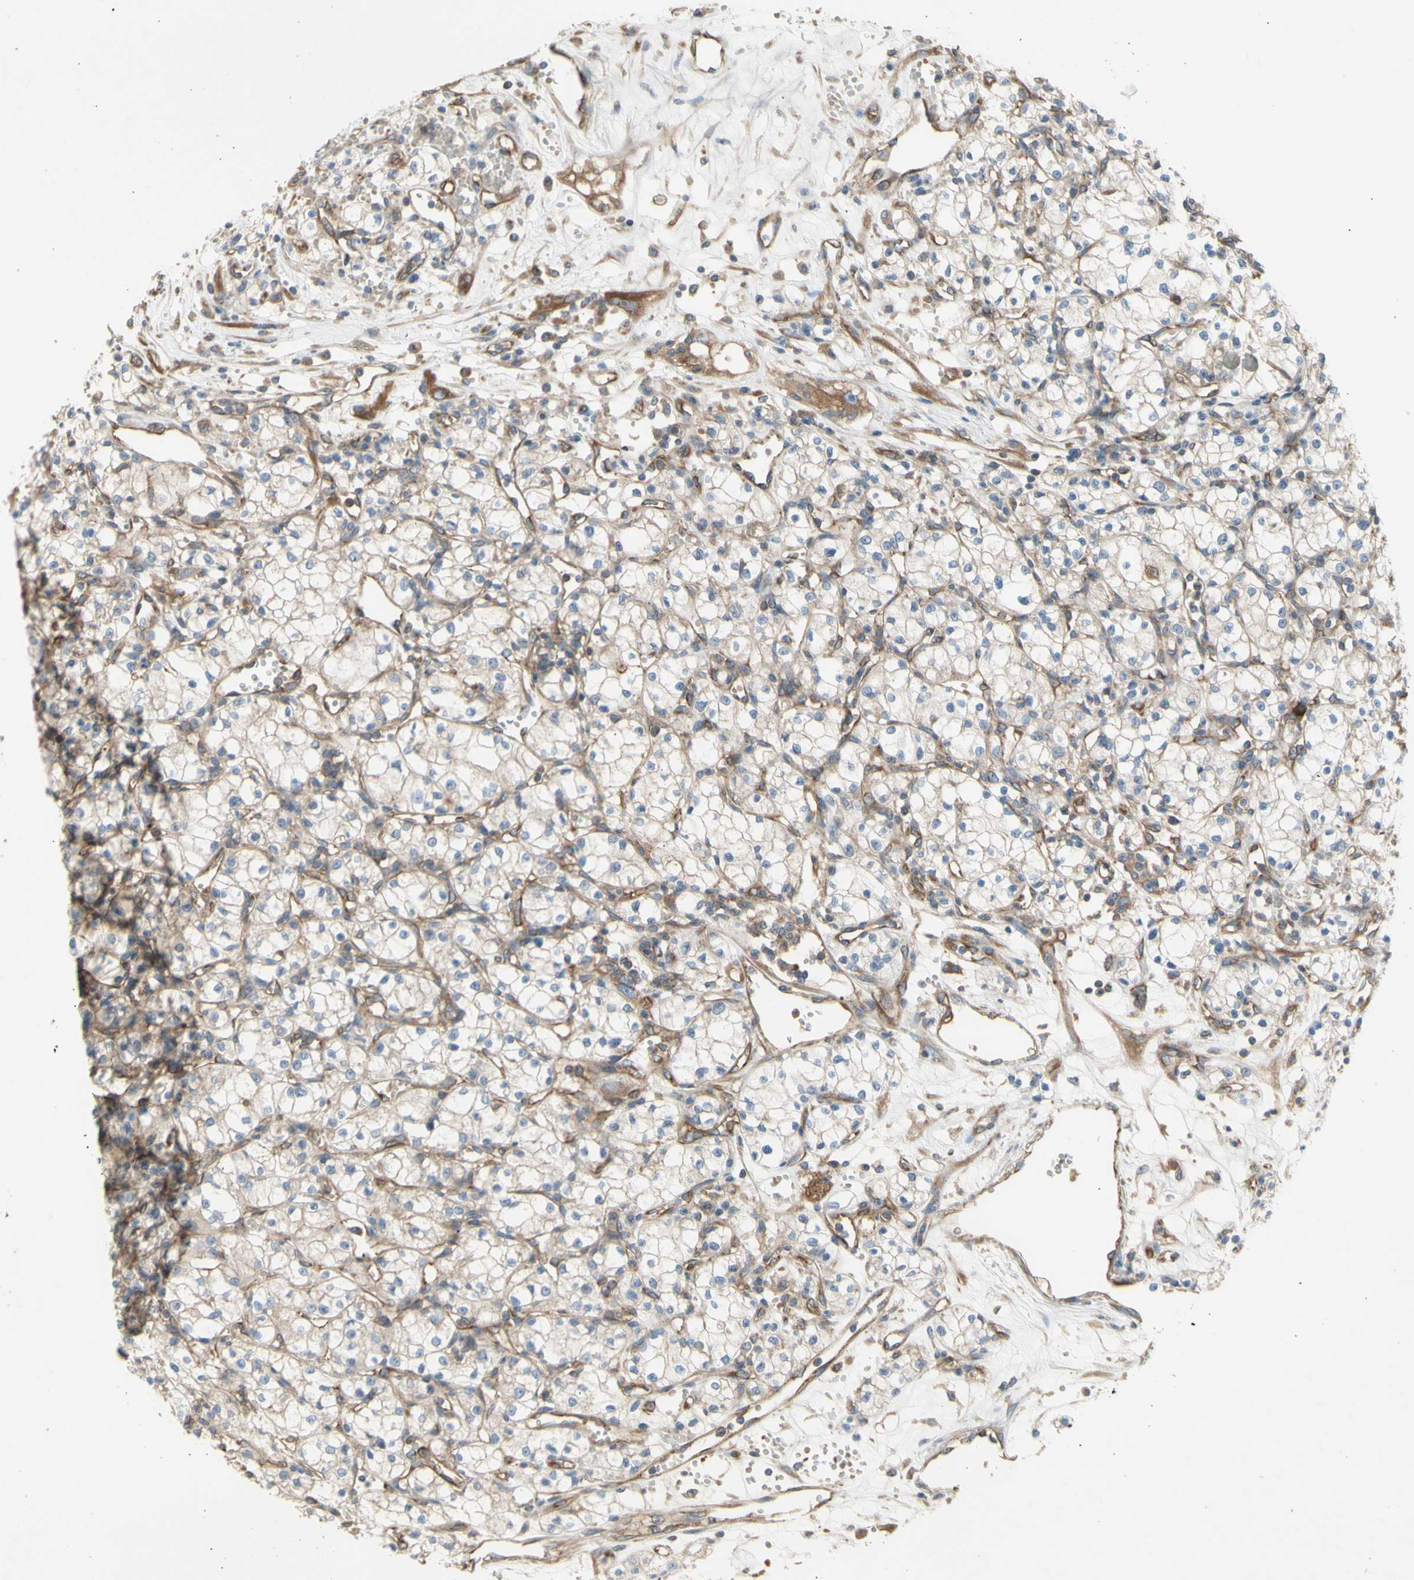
{"staining": {"intensity": "weak", "quantity": "25%-75%", "location": "cytoplasmic/membranous"}, "tissue": "renal cancer", "cell_type": "Tumor cells", "image_type": "cancer", "snomed": [{"axis": "morphology", "description": "Normal tissue, NOS"}, {"axis": "morphology", "description": "Adenocarcinoma, NOS"}, {"axis": "topography", "description": "Kidney"}], "caption": "The histopathology image displays immunohistochemical staining of renal cancer. There is weak cytoplasmic/membranous positivity is identified in approximately 25%-75% of tumor cells.", "gene": "KLC1", "patient": {"sex": "male", "age": 59}}